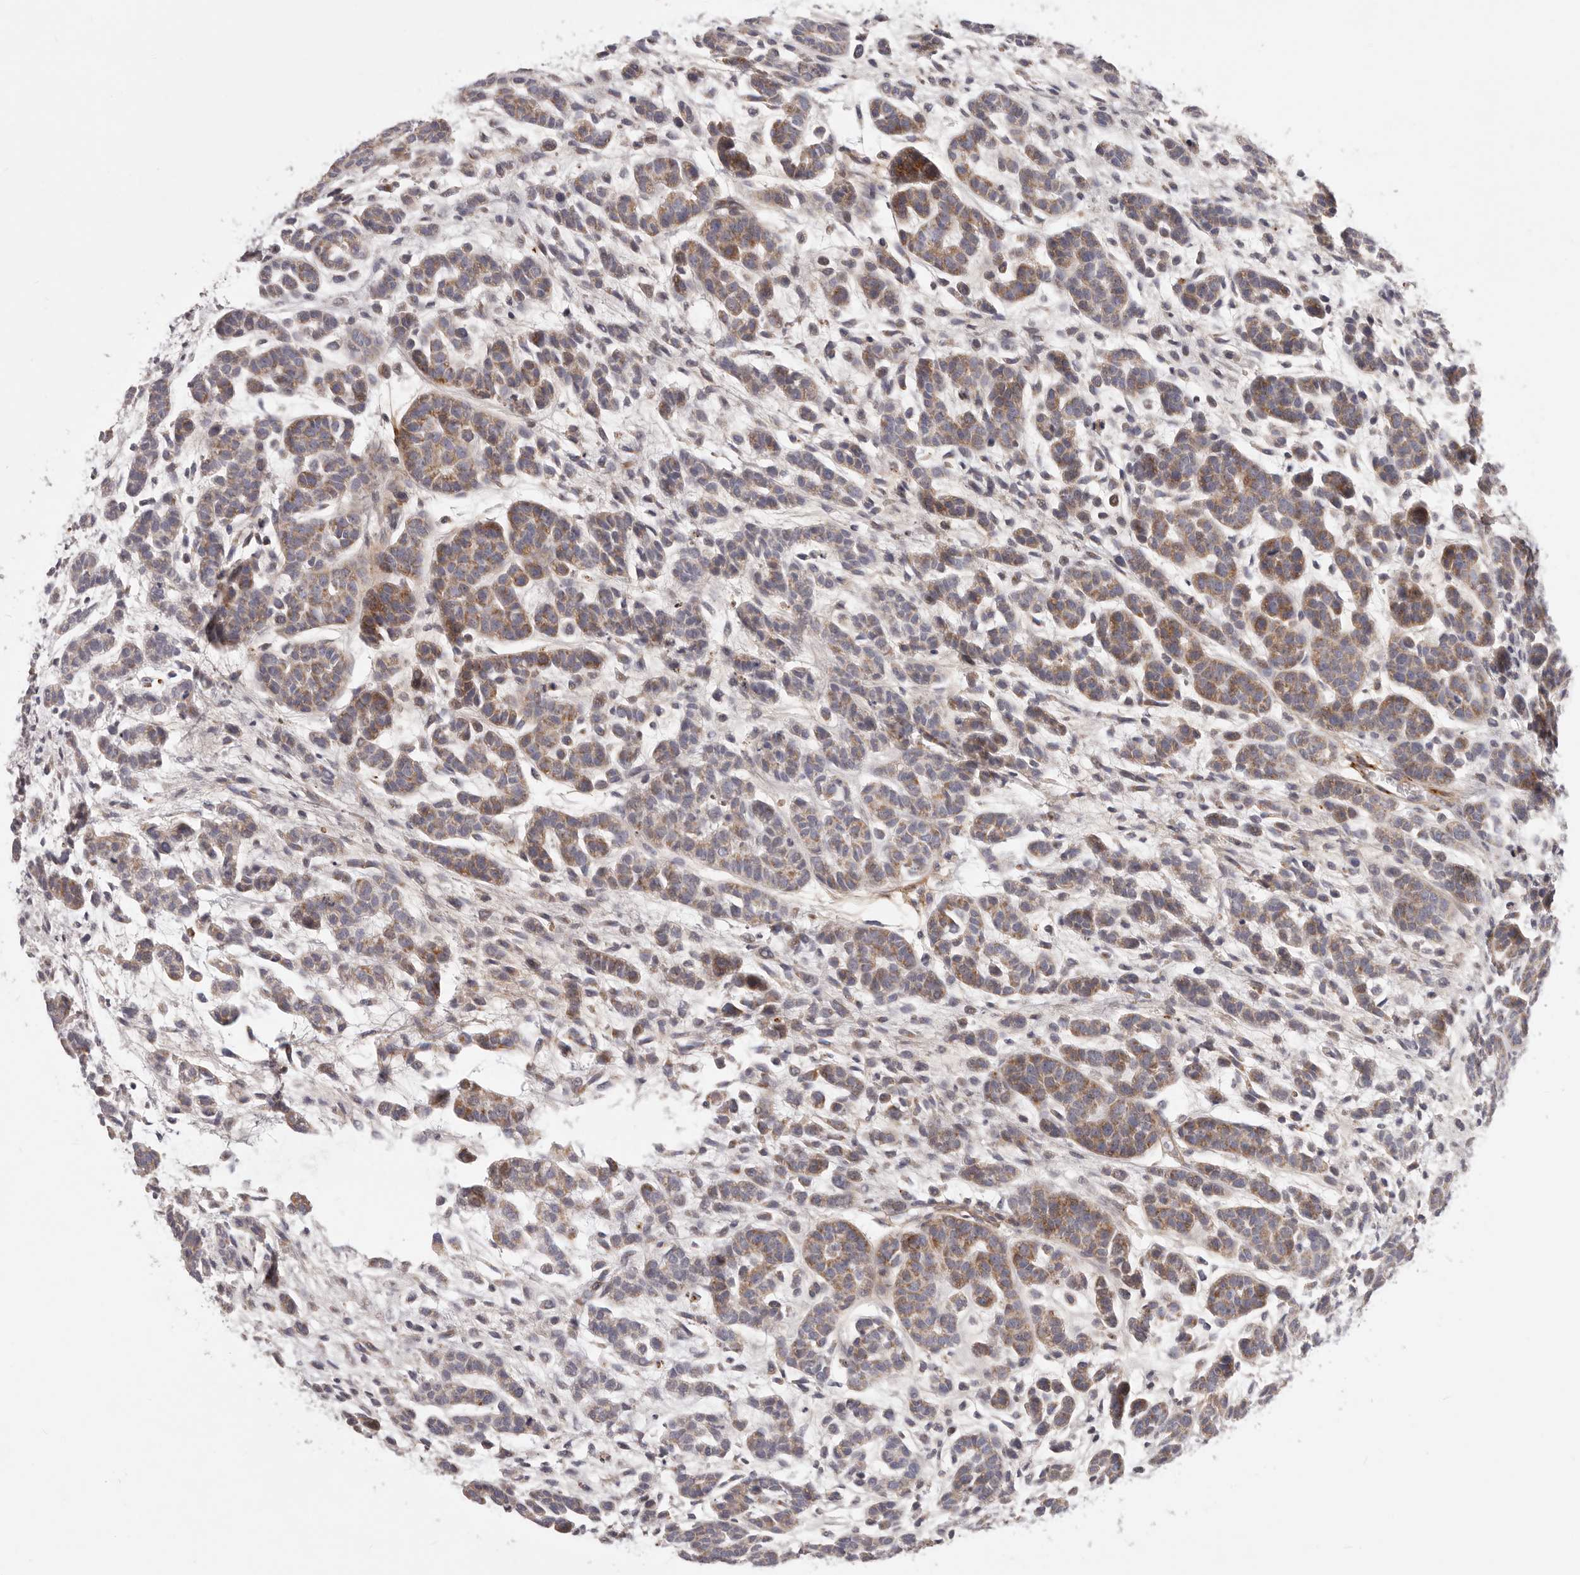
{"staining": {"intensity": "moderate", "quantity": ">75%", "location": "cytoplasmic/membranous"}, "tissue": "head and neck cancer", "cell_type": "Tumor cells", "image_type": "cancer", "snomed": [{"axis": "morphology", "description": "Adenocarcinoma, NOS"}, {"axis": "morphology", "description": "Adenoma, NOS"}, {"axis": "topography", "description": "Head-Neck"}], "caption": "An immunohistochemistry micrograph of tumor tissue is shown. Protein staining in brown highlights moderate cytoplasmic/membranous positivity in head and neck cancer (adenoma) within tumor cells.", "gene": "MRPS10", "patient": {"sex": "female", "age": 55}}